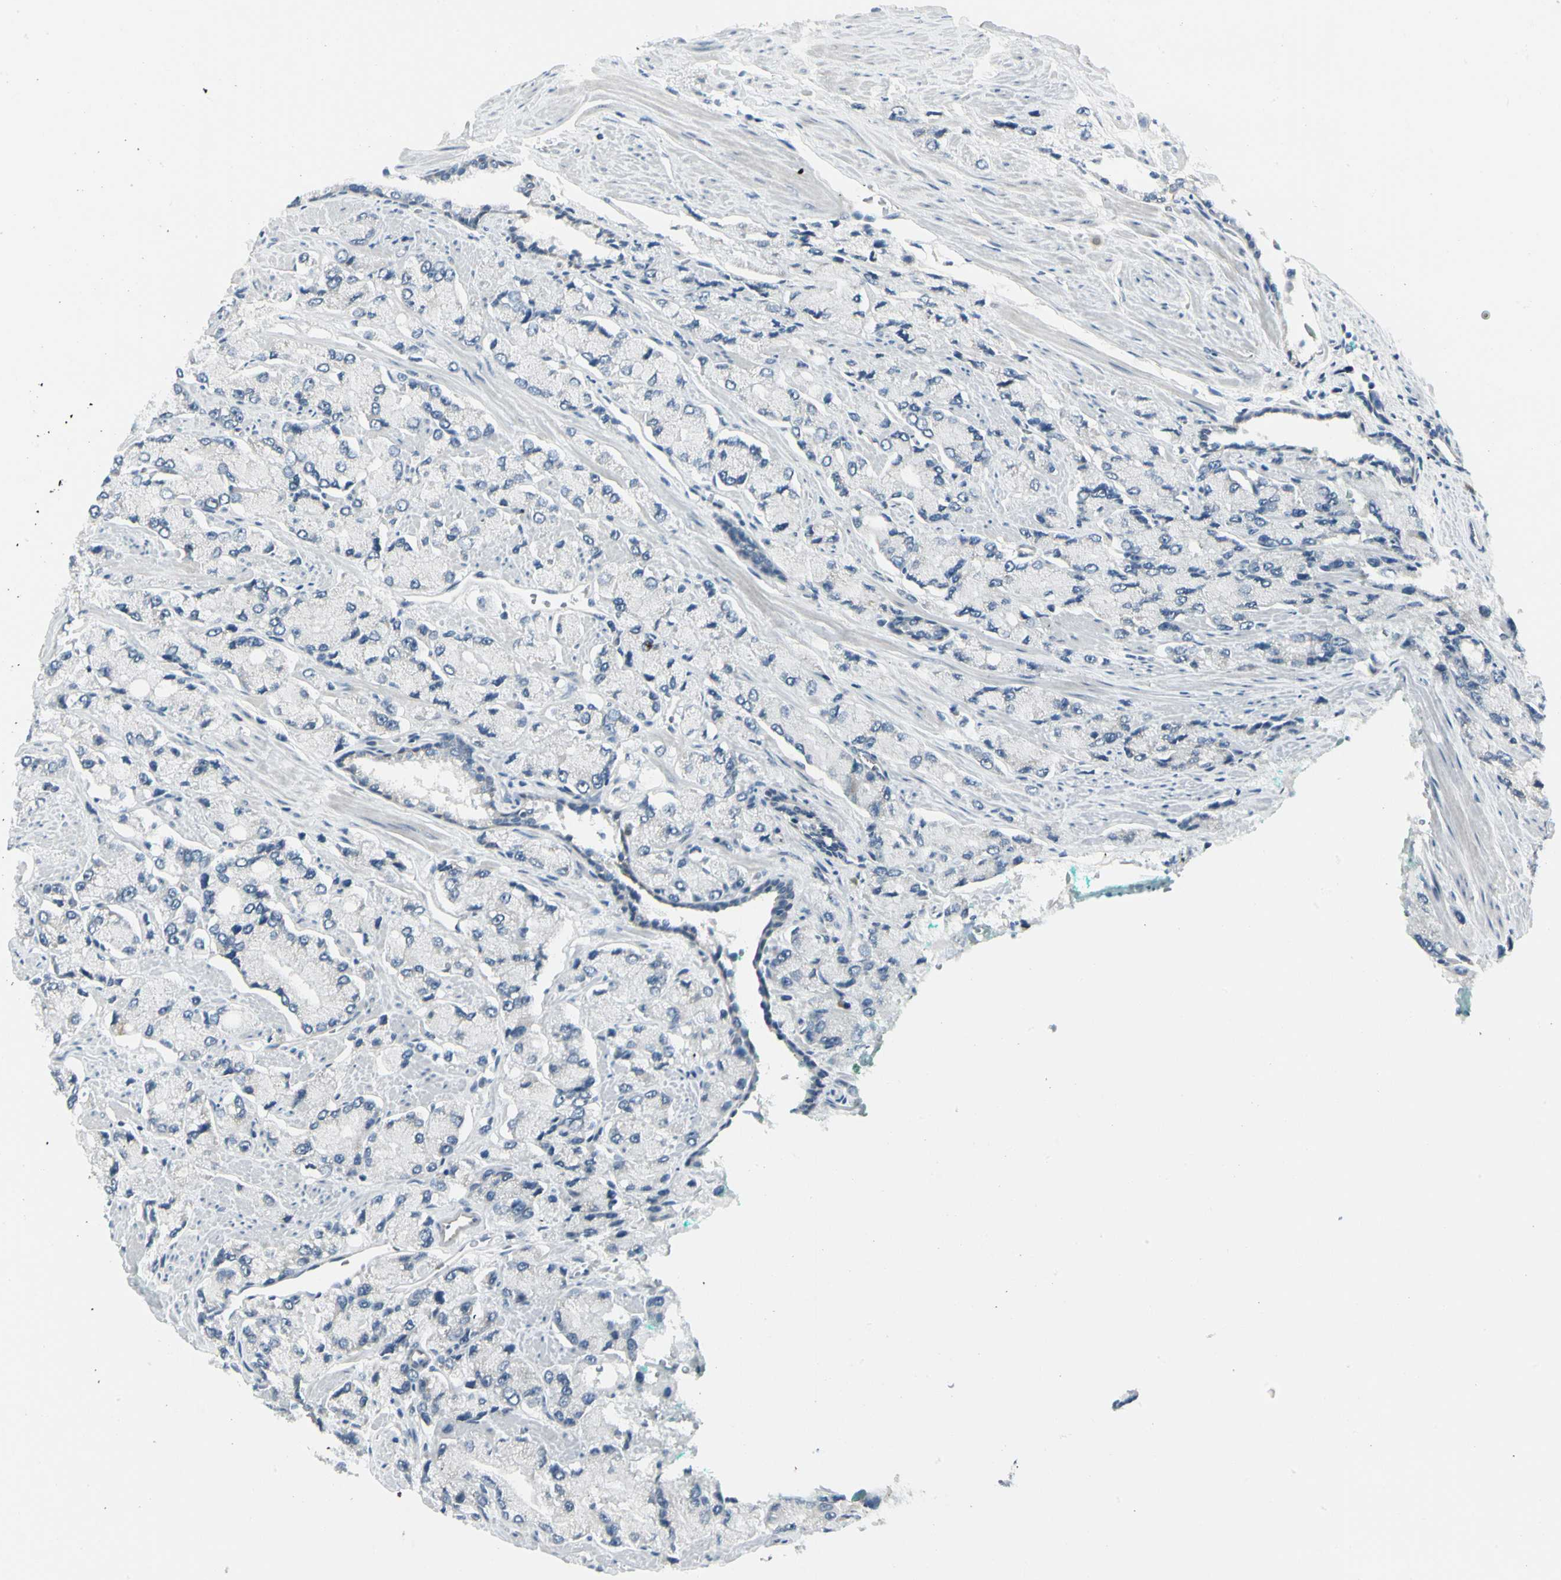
{"staining": {"intensity": "negative", "quantity": "none", "location": "none"}, "tissue": "prostate cancer", "cell_type": "Tumor cells", "image_type": "cancer", "snomed": [{"axis": "morphology", "description": "Adenocarcinoma, High grade"}, {"axis": "topography", "description": "Prostate"}], "caption": "The image reveals no significant expression in tumor cells of prostate cancer (high-grade adenocarcinoma).", "gene": "ZSCAN1", "patient": {"sex": "male", "age": 58}}